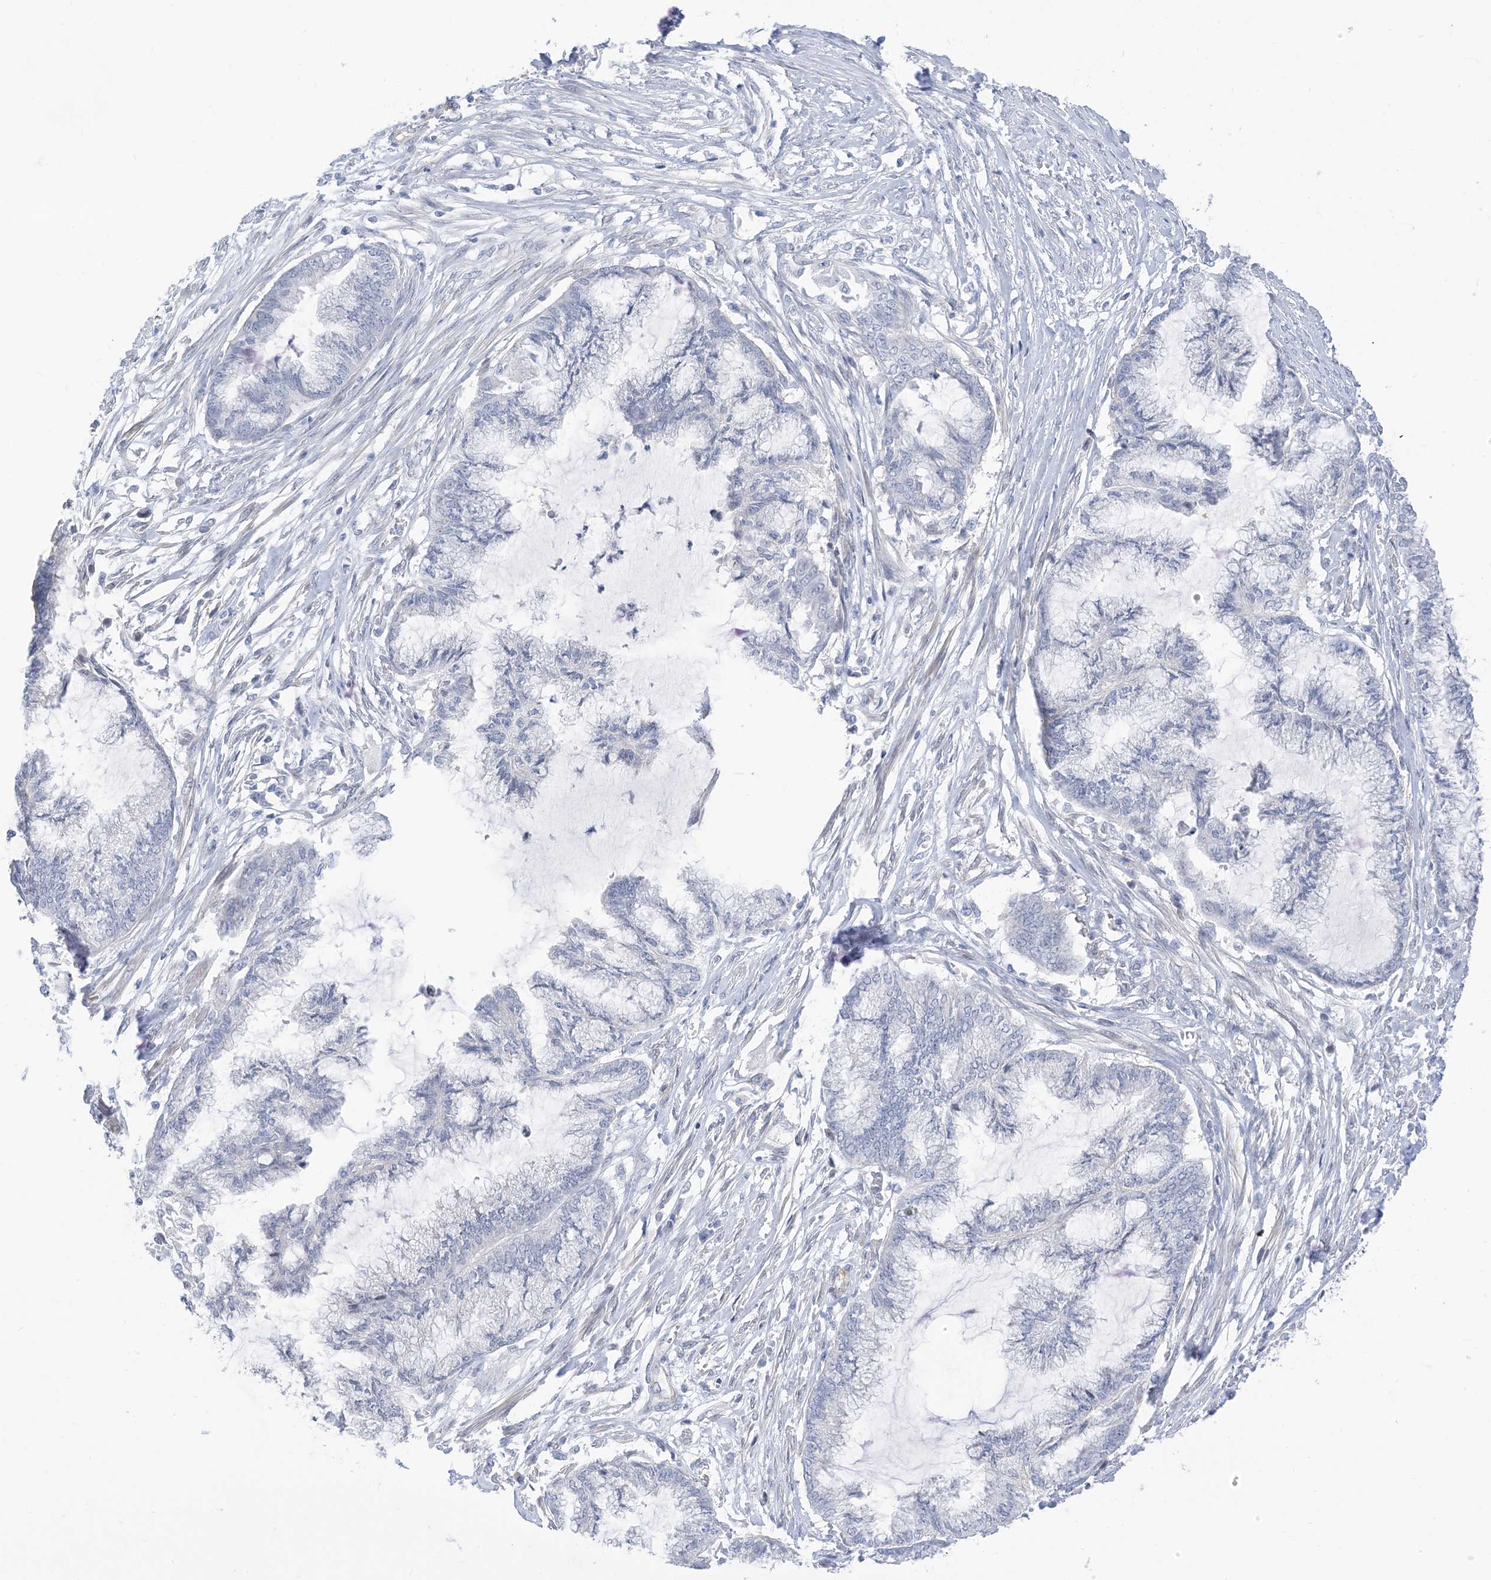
{"staining": {"intensity": "negative", "quantity": "none", "location": "none"}, "tissue": "endometrial cancer", "cell_type": "Tumor cells", "image_type": "cancer", "snomed": [{"axis": "morphology", "description": "Adenocarcinoma, NOS"}, {"axis": "topography", "description": "Endometrium"}], "caption": "DAB immunohistochemical staining of endometrial cancer (adenocarcinoma) shows no significant expression in tumor cells. (DAB immunohistochemistry (IHC) visualized using brightfield microscopy, high magnification).", "gene": "IL36B", "patient": {"sex": "female", "age": 86}}